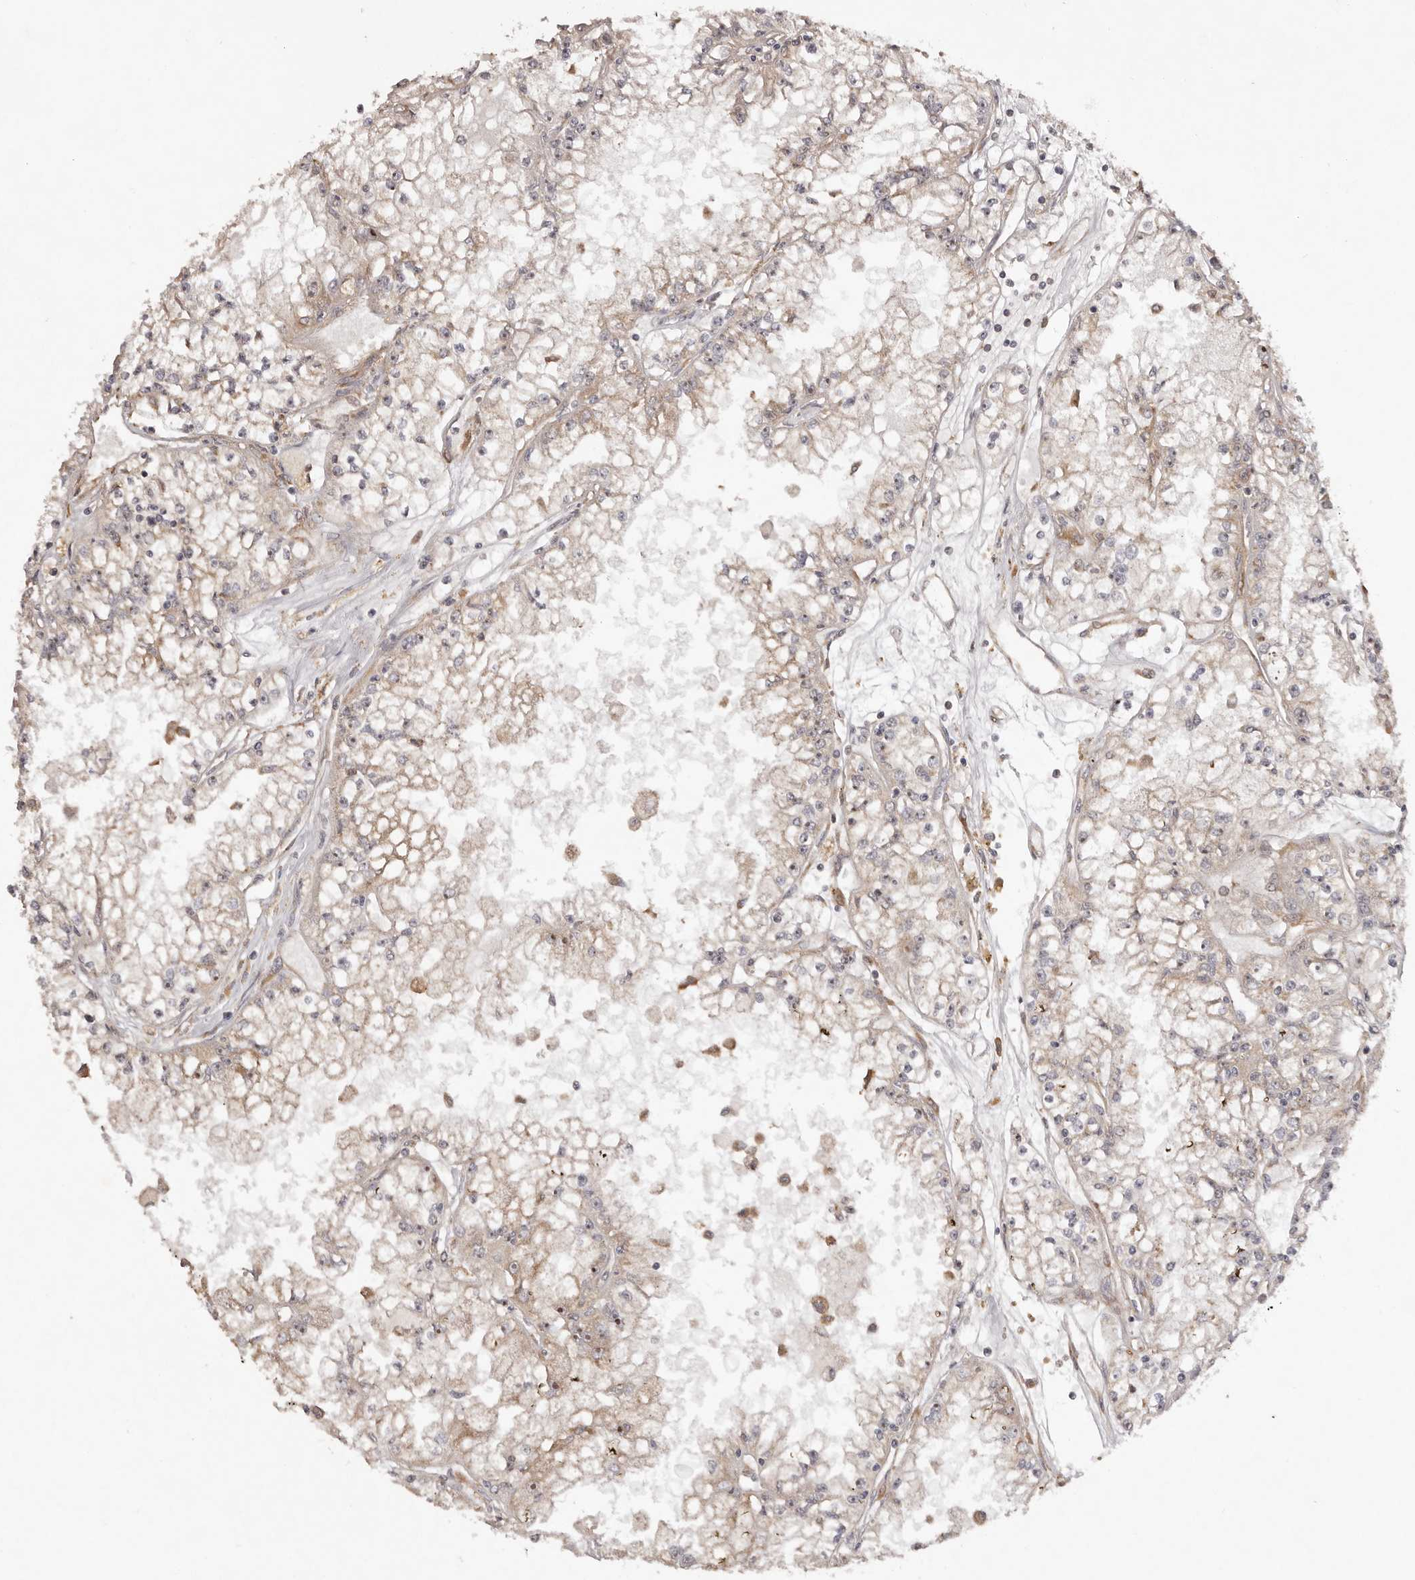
{"staining": {"intensity": "weak", "quantity": "<25%", "location": "cytoplasmic/membranous"}, "tissue": "renal cancer", "cell_type": "Tumor cells", "image_type": "cancer", "snomed": [{"axis": "morphology", "description": "Adenocarcinoma, NOS"}, {"axis": "topography", "description": "Kidney"}], "caption": "DAB (3,3'-diaminobenzidine) immunohistochemical staining of renal cancer shows no significant expression in tumor cells. (DAB immunohistochemistry with hematoxylin counter stain).", "gene": "RPS6", "patient": {"sex": "male", "age": 56}}